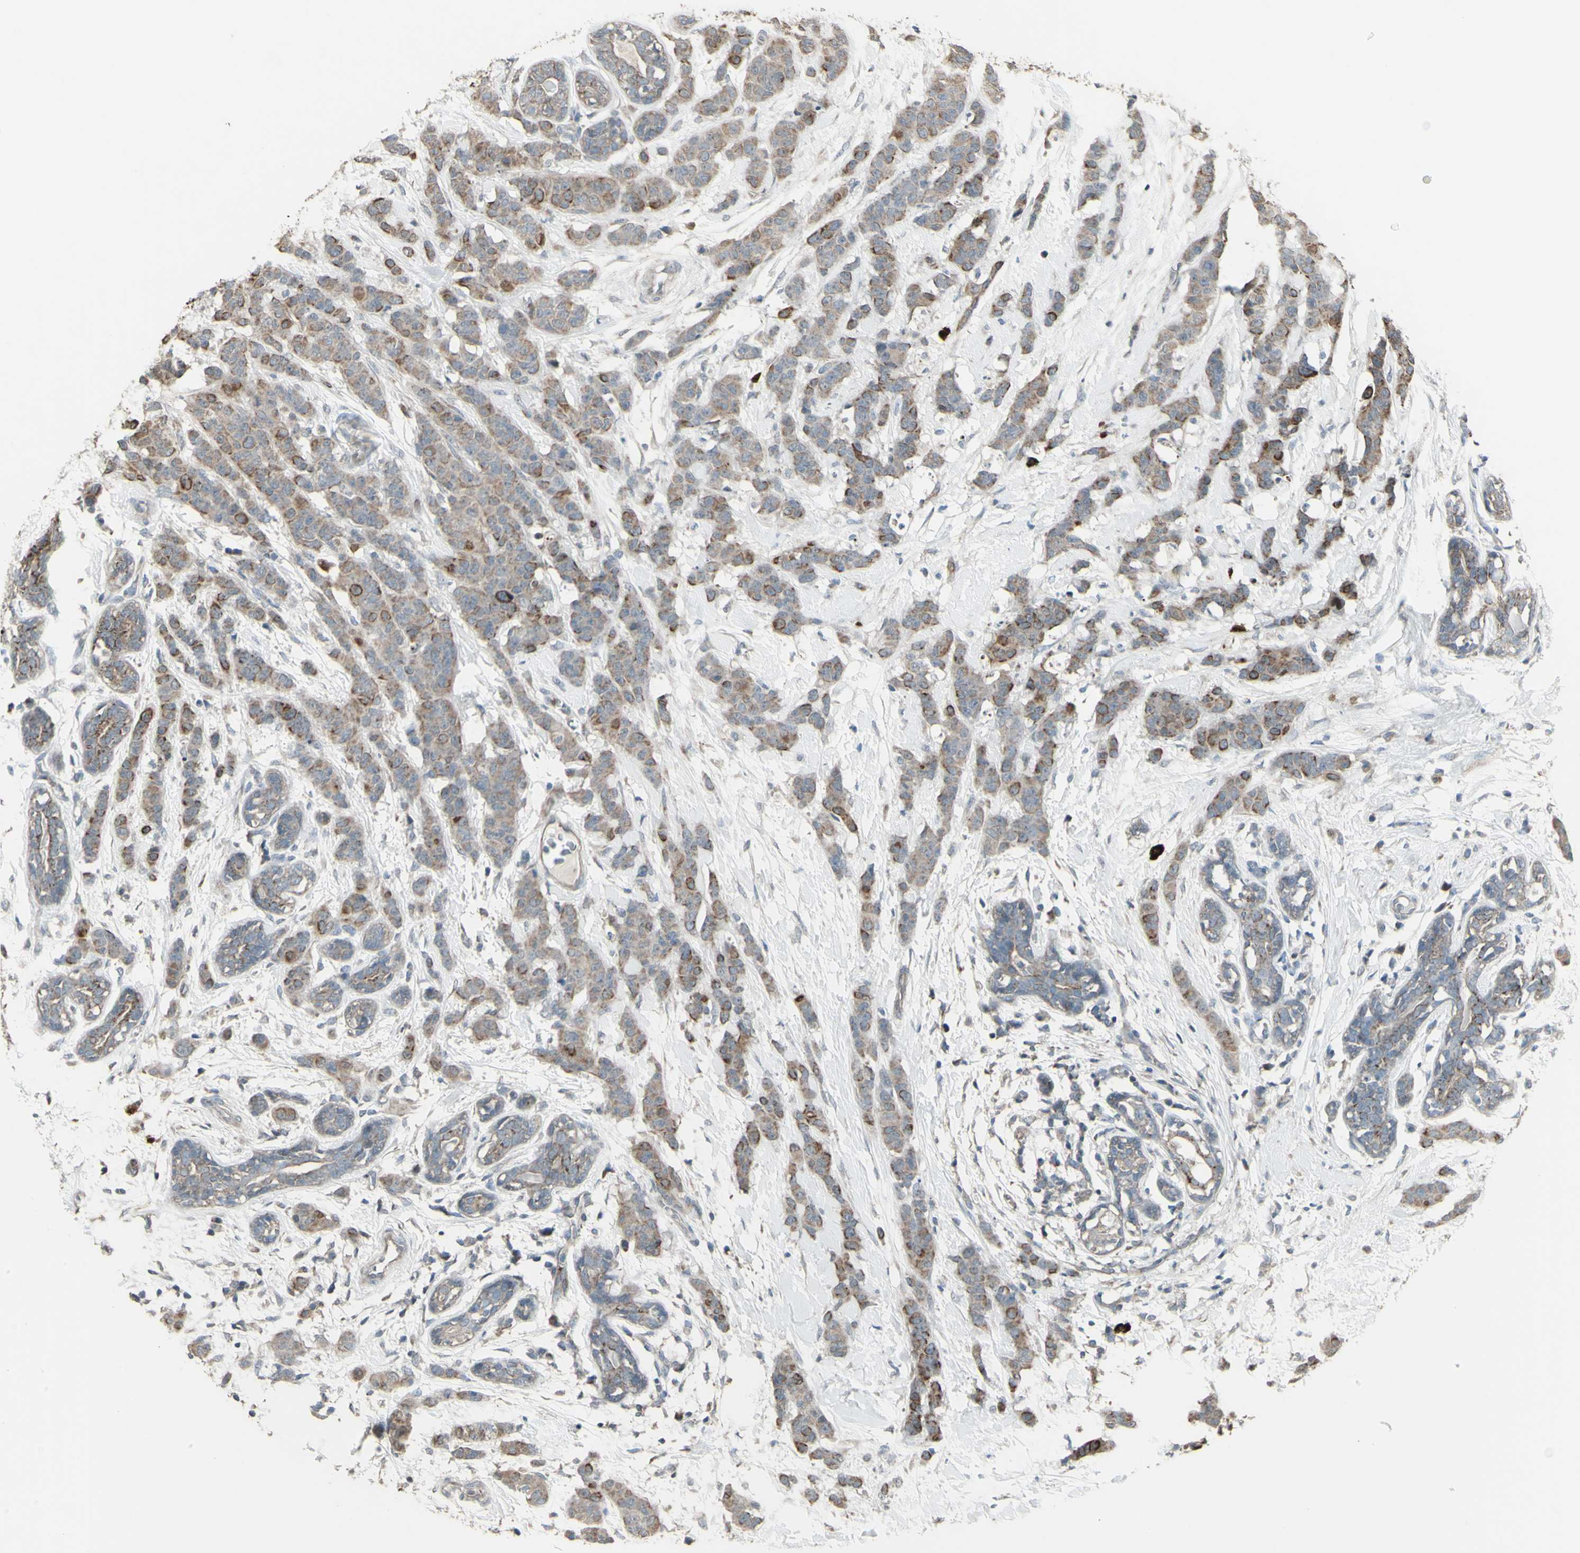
{"staining": {"intensity": "moderate", "quantity": ">75%", "location": "cytoplasmic/membranous,nuclear"}, "tissue": "breast cancer", "cell_type": "Tumor cells", "image_type": "cancer", "snomed": [{"axis": "morphology", "description": "Normal tissue, NOS"}, {"axis": "morphology", "description": "Duct carcinoma"}, {"axis": "topography", "description": "Breast"}], "caption": "Human breast intraductal carcinoma stained with a brown dye displays moderate cytoplasmic/membranous and nuclear positive positivity in about >75% of tumor cells.", "gene": "GRAMD1B", "patient": {"sex": "female", "age": 40}}